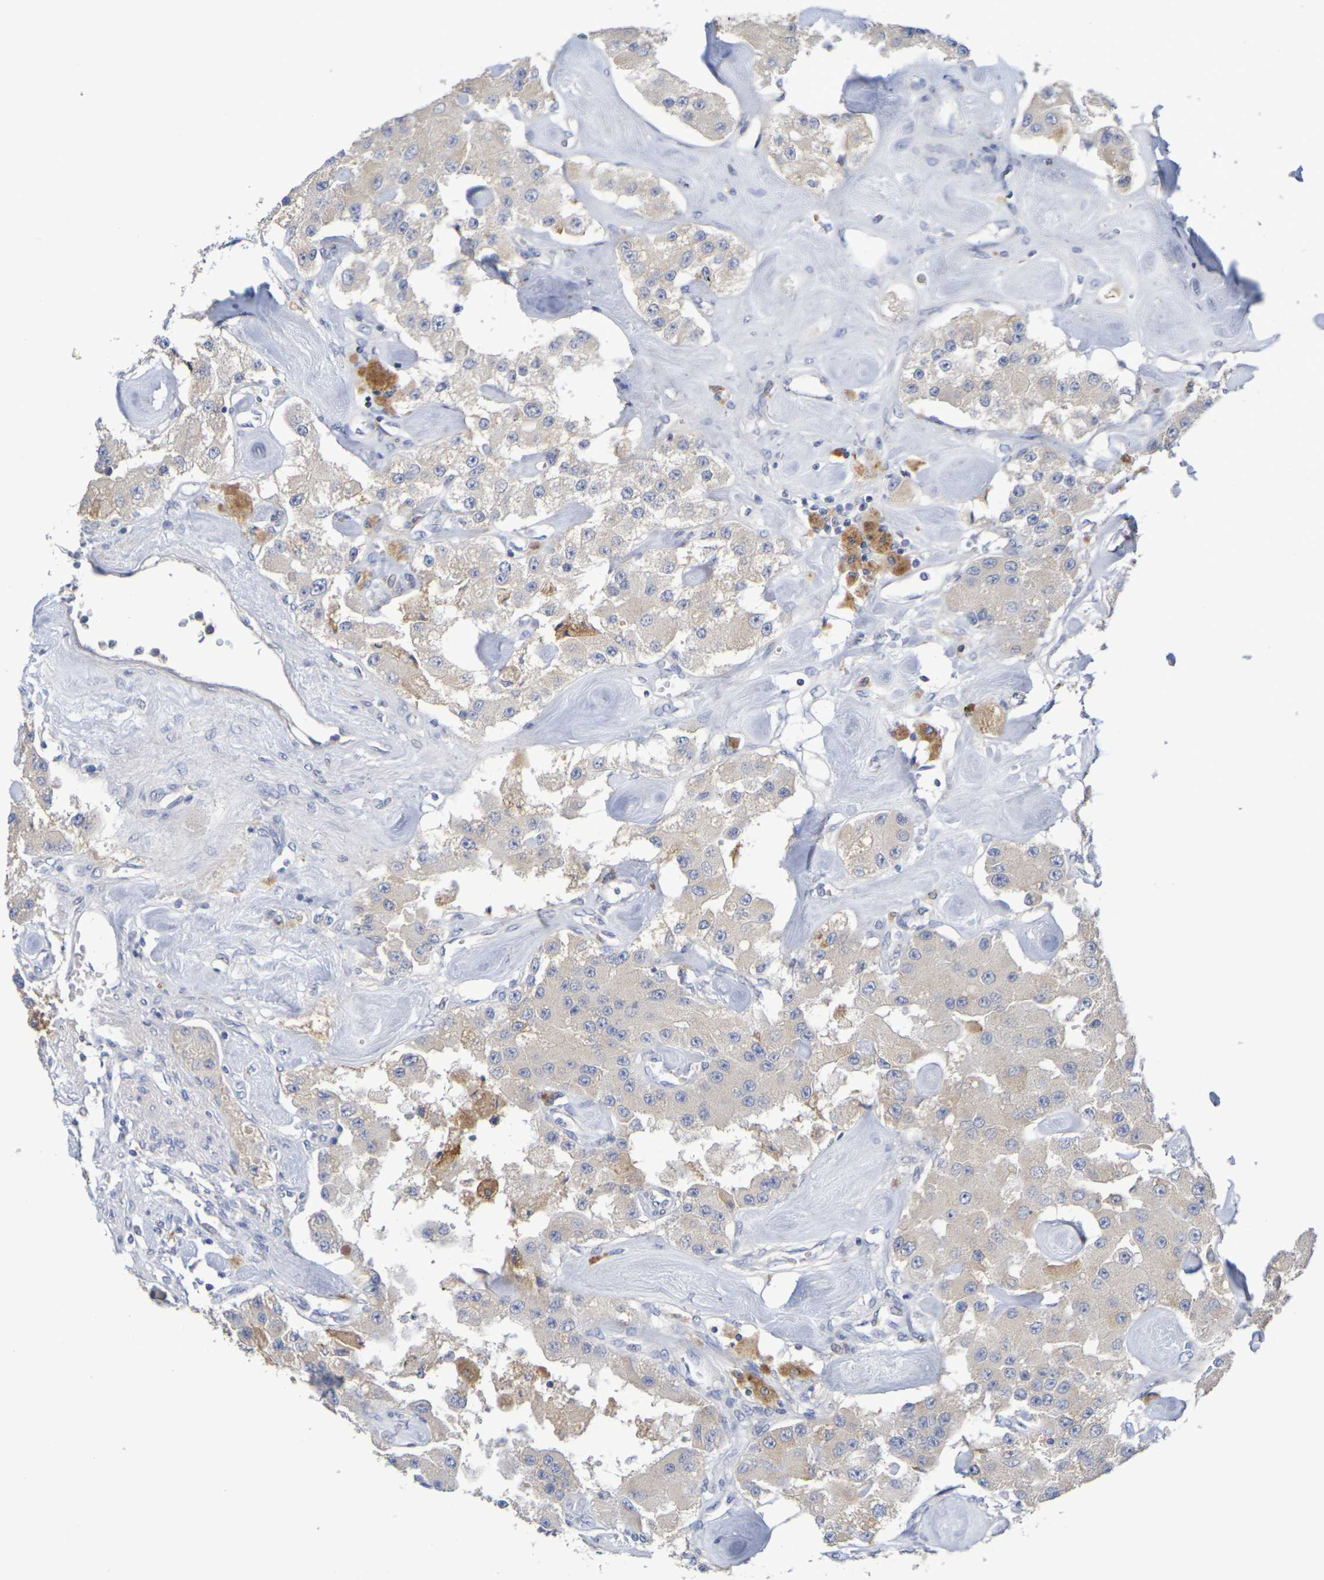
{"staining": {"intensity": "weak", "quantity": ">75%", "location": "cytoplasmic/membranous"}, "tissue": "carcinoid", "cell_type": "Tumor cells", "image_type": "cancer", "snomed": [{"axis": "morphology", "description": "Carcinoid, malignant, NOS"}, {"axis": "topography", "description": "Pancreas"}], "caption": "Brown immunohistochemical staining in human carcinoid (malignant) shows weak cytoplasmic/membranous expression in about >75% of tumor cells.", "gene": "SDC4", "patient": {"sex": "male", "age": 41}}